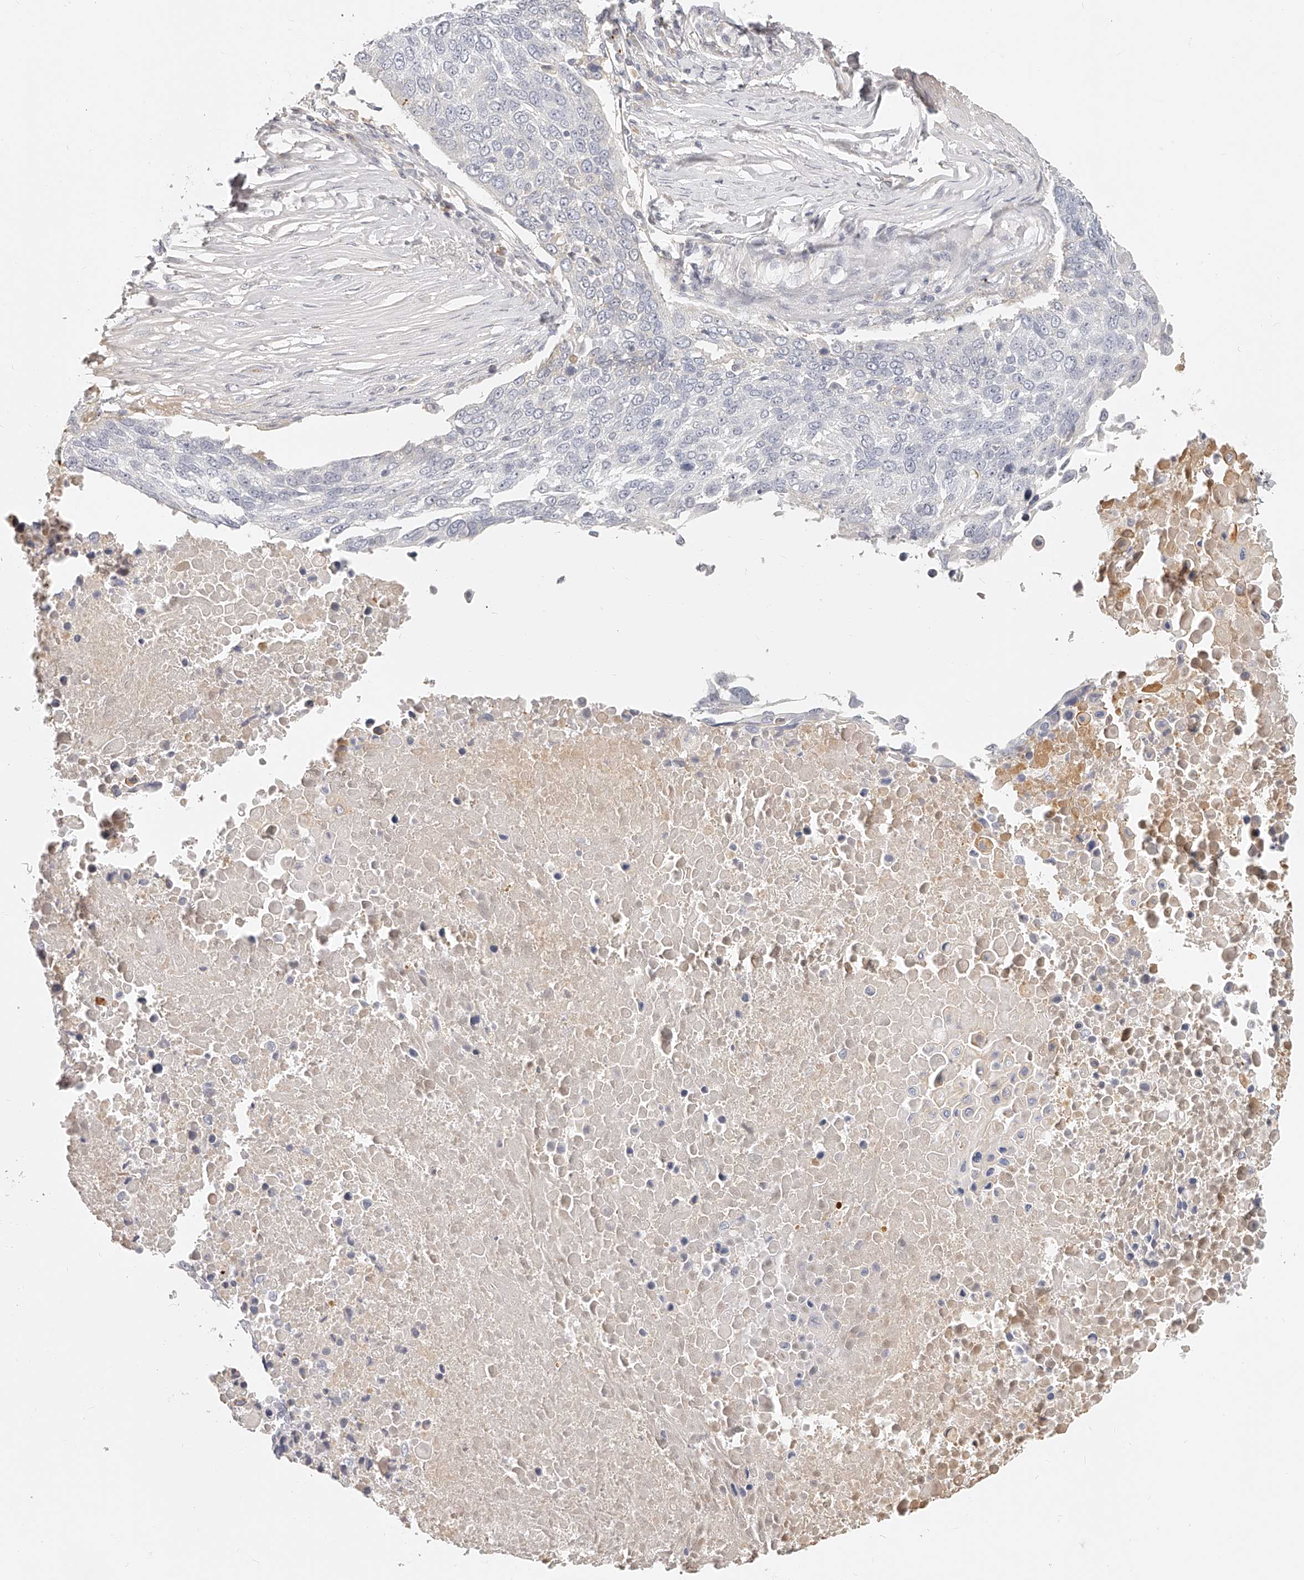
{"staining": {"intensity": "negative", "quantity": "none", "location": "none"}, "tissue": "lung cancer", "cell_type": "Tumor cells", "image_type": "cancer", "snomed": [{"axis": "morphology", "description": "Squamous cell carcinoma, NOS"}, {"axis": "topography", "description": "Lung"}], "caption": "Immunohistochemistry of lung cancer (squamous cell carcinoma) demonstrates no expression in tumor cells.", "gene": "ITGB3", "patient": {"sex": "male", "age": 66}}